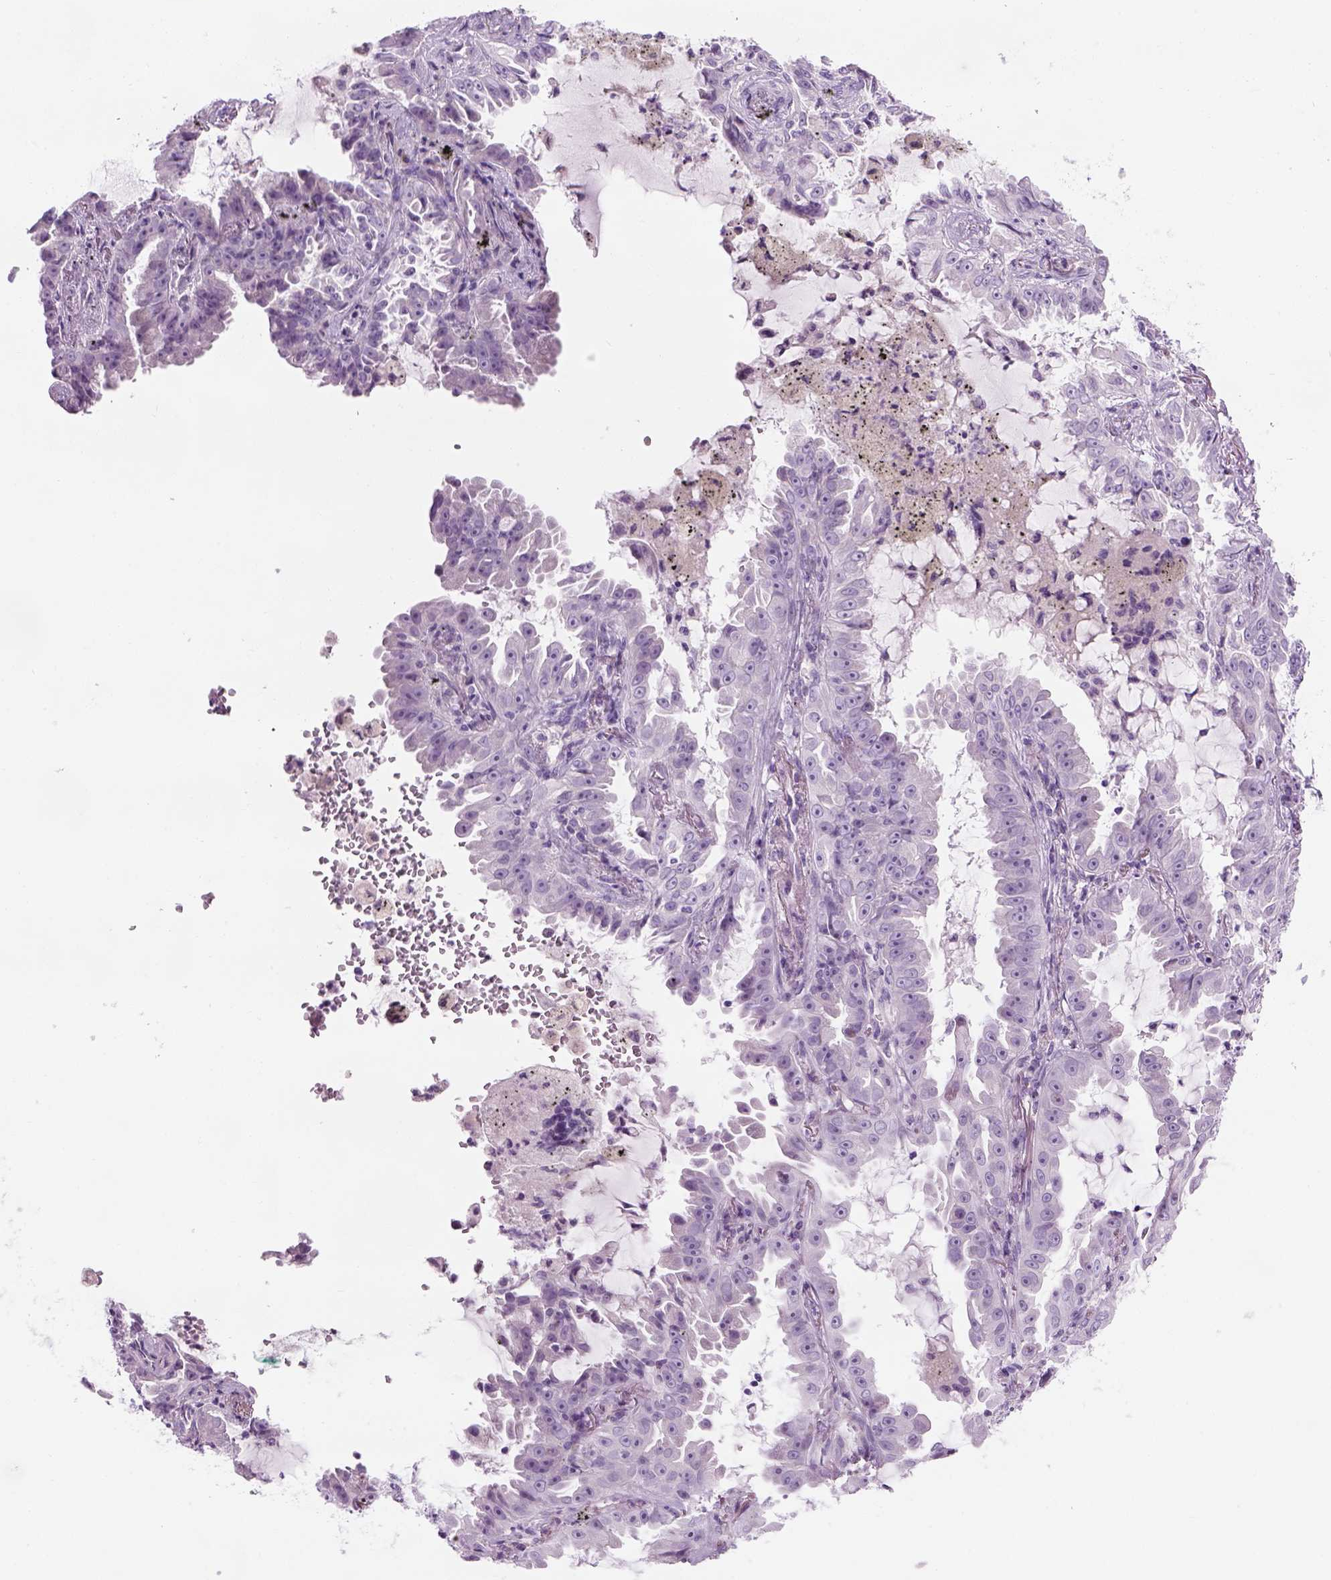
{"staining": {"intensity": "negative", "quantity": "none", "location": "none"}, "tissue": "lung cancer", "cell_type": "Tumor cells", "image_type": "cancer", "snomed": [{"axis": "morphology", "description": "Adenocarcinoma, NOS"}, {"axis": "topography", "description": "Lung"}], "caption": "High magnification brightfield microscopy of lung cancer (adenocarcinoma) stained with DAB (brown) and counterstained with hematoxylin (blue): tumor cells show no significant positivity.", "gene": "CIBAR2", "patient": {"sex": "female", "age": 52}}